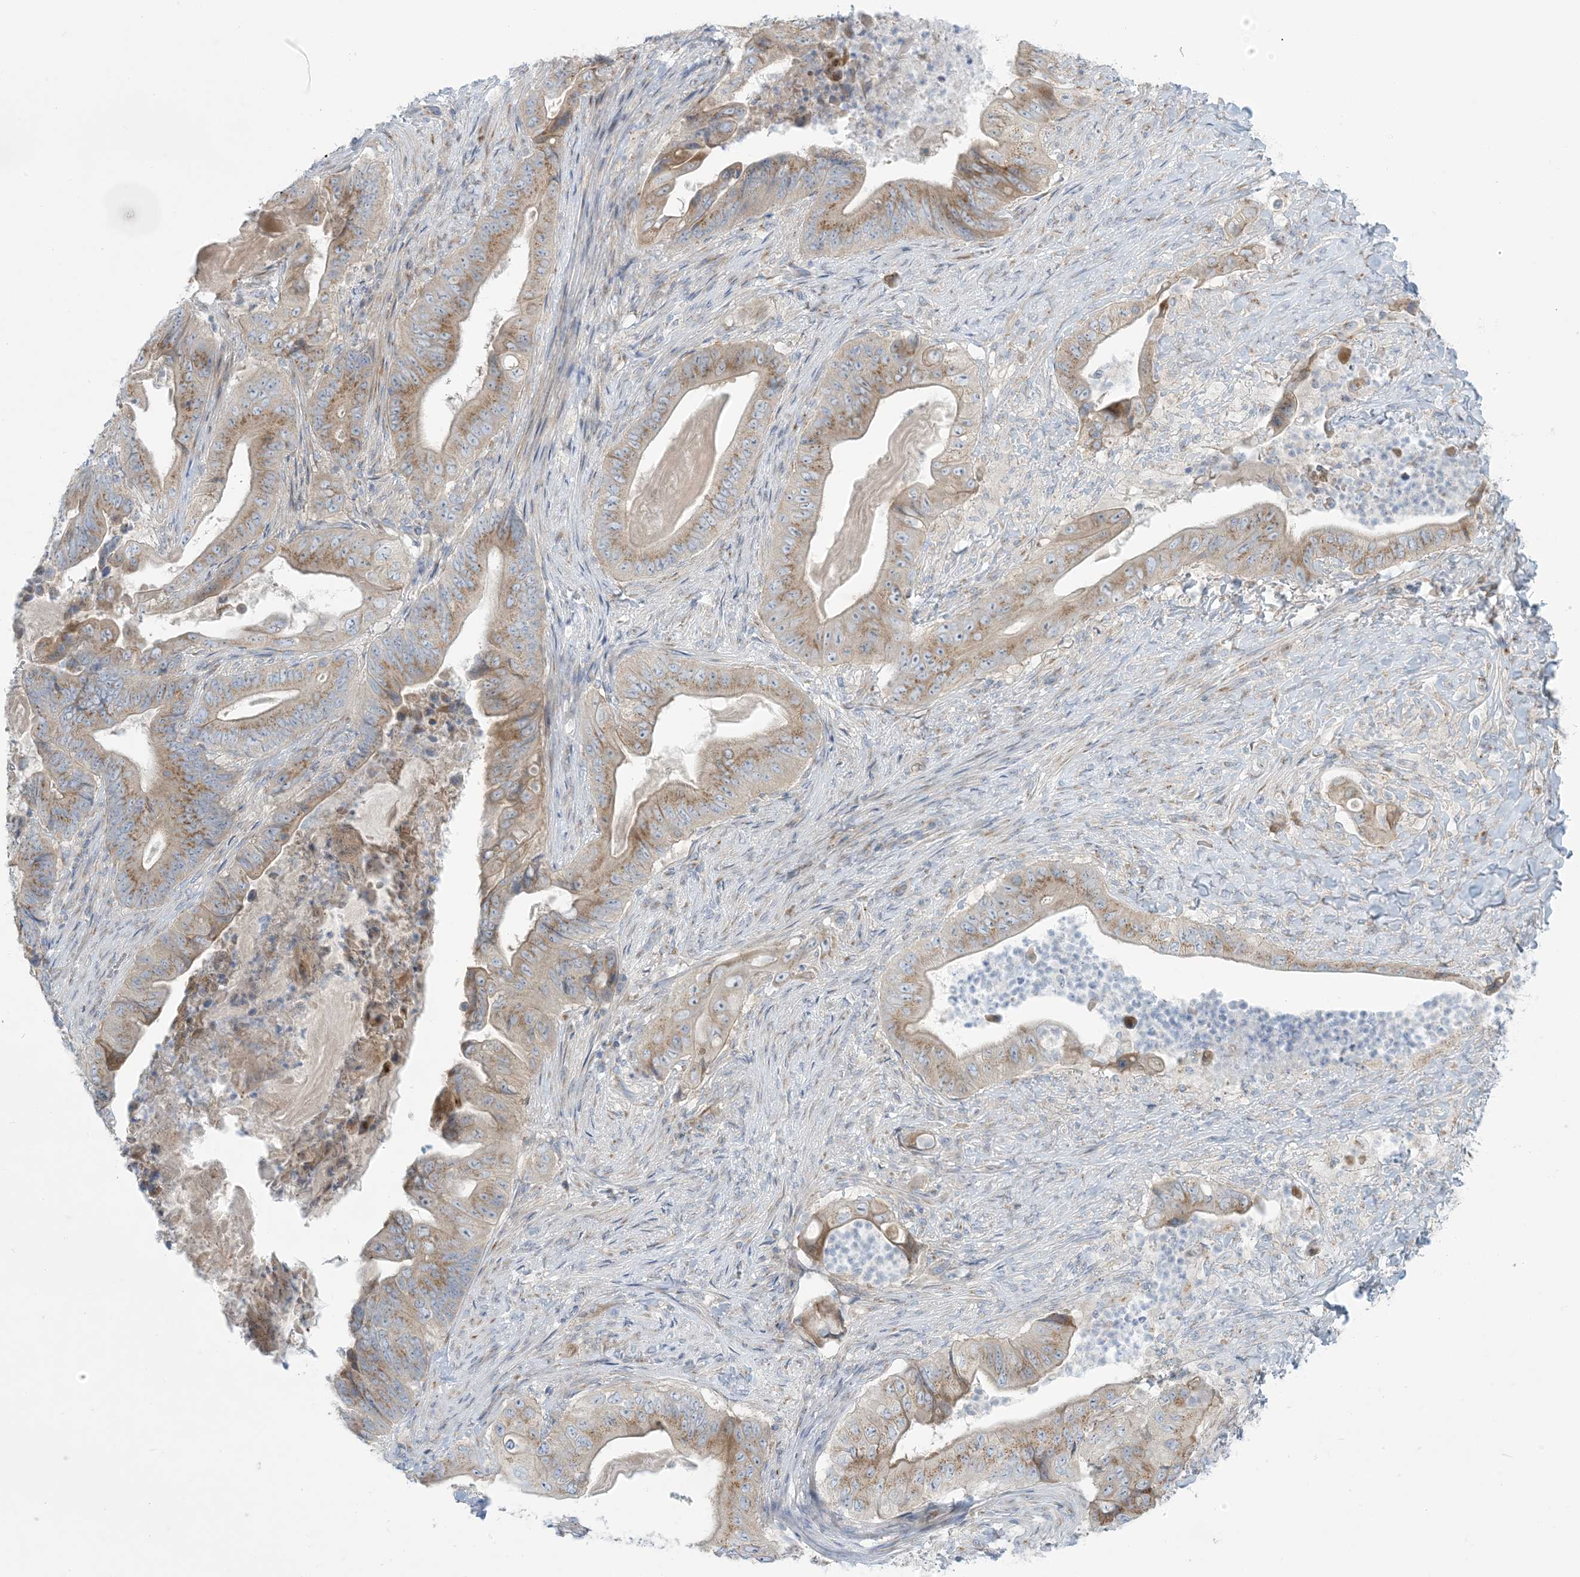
{"staining": {"intensity": "moderate", "quantity": ">75%", "location": "cytoplasmic/membranous"}, "tissue": "stomach cancer", "cell_type": "Tumor cells", "image_type": "cancer", "snomed": [{"axis": "morphology", "description": "Adenocarcinoma, NOS"}, {"axis": "topography", "description": "Stomach"}], "caption": "Protein analysis of adenocarcinoma (stomach) tissue shows moderate cytoplasmic/membranous positivity in approximately >75% of tumor cells.", "gene": "AFTPH", "patient": {"sex": "female", "age": 73}}